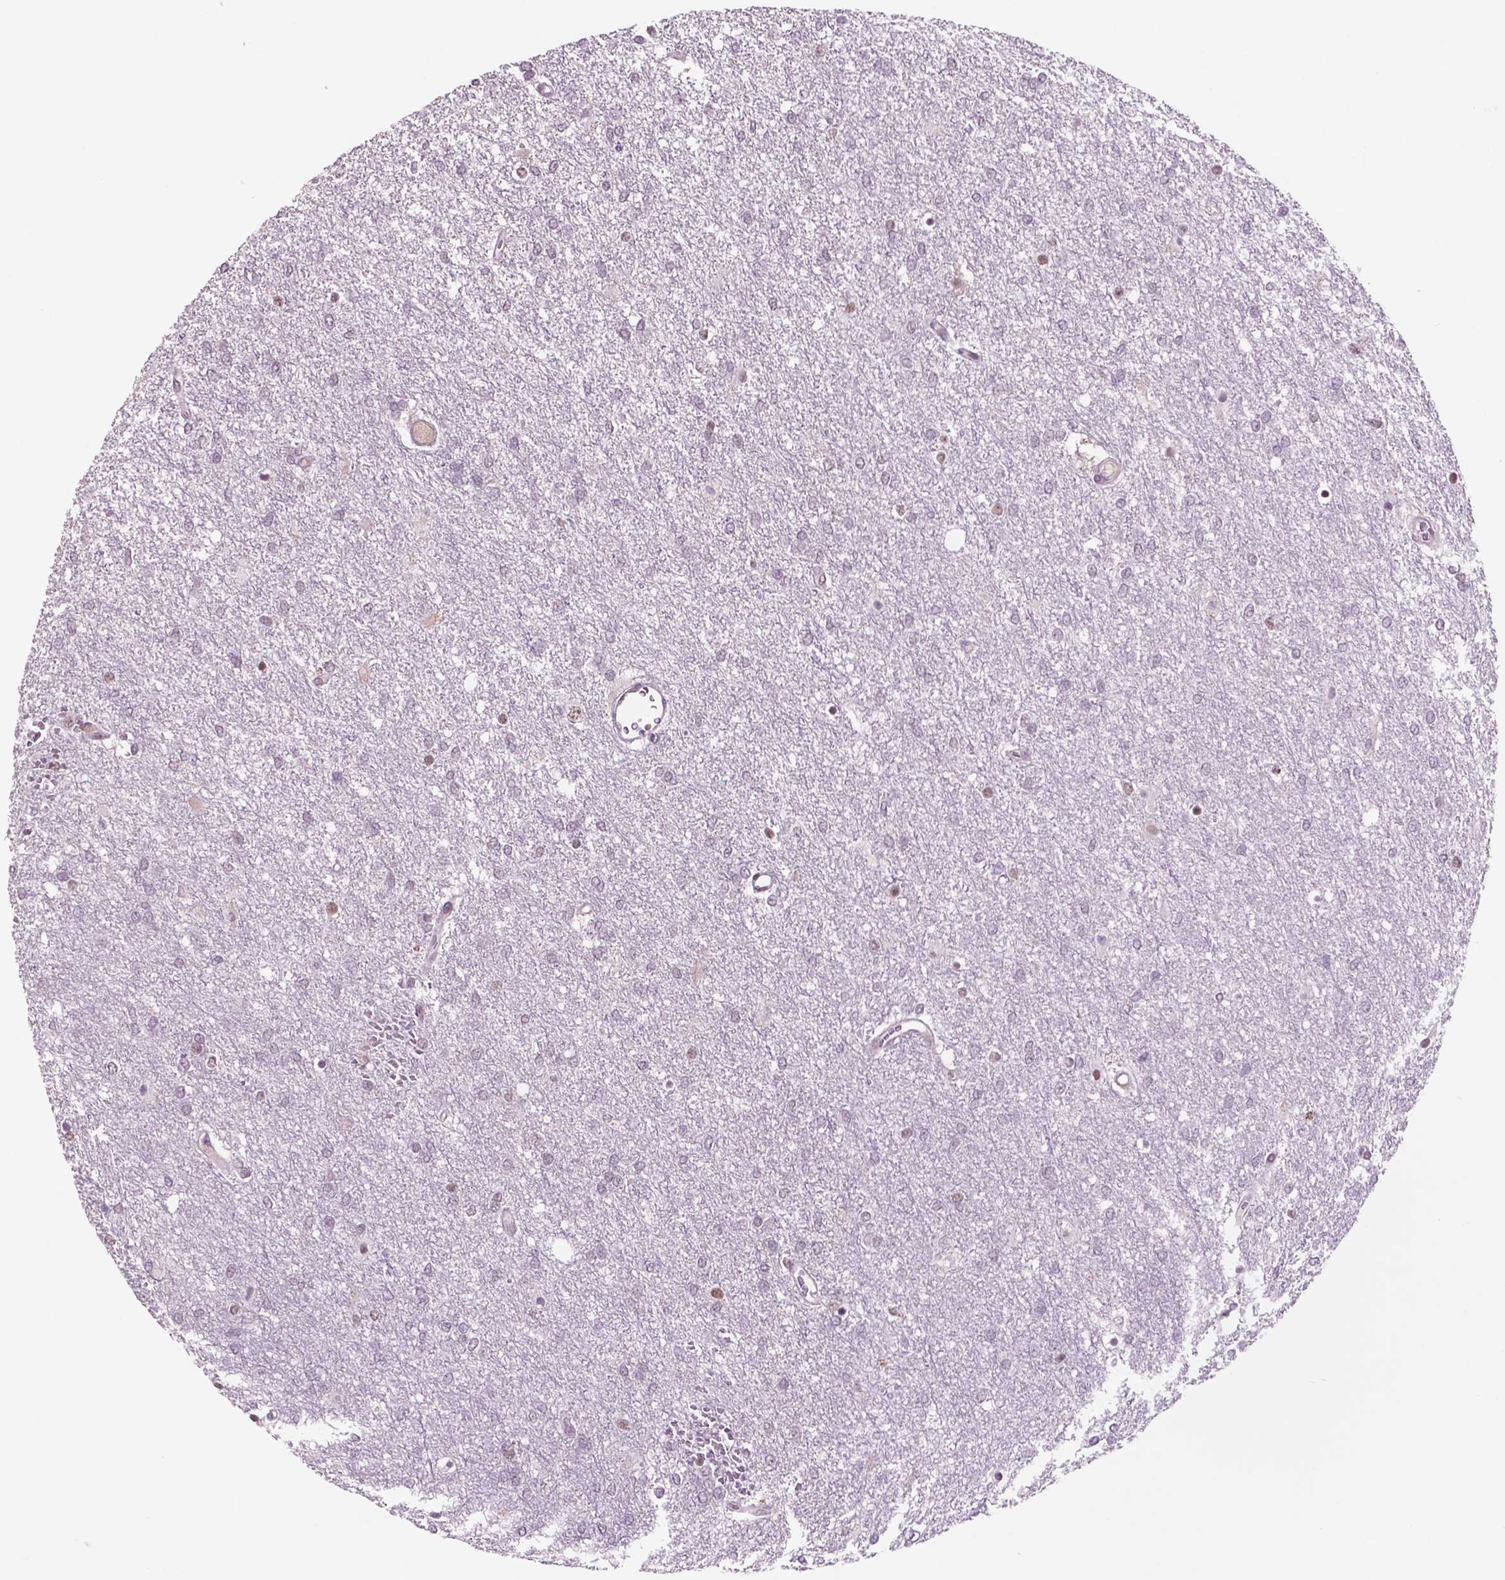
{"staining": {"intensity": "moderate", "quantity": "<25%", "location": "nuclear"}, "tissue": "glioma", "cell_type": "Tumor cells", "image_type": "cancer", "snomed": [{"axis": "morphology", "description": "Glioma, malignant, High grade"}, {"axis": "topography", "description": "Brain"}], "caption": "Immunohistochemical staining of malignant glioma (high-grade) displays moderate nuclear protein staining in approximately <25% of tumor cells.", "gene": "CTR9", "patient": {"sex": "female", "age": 61}}